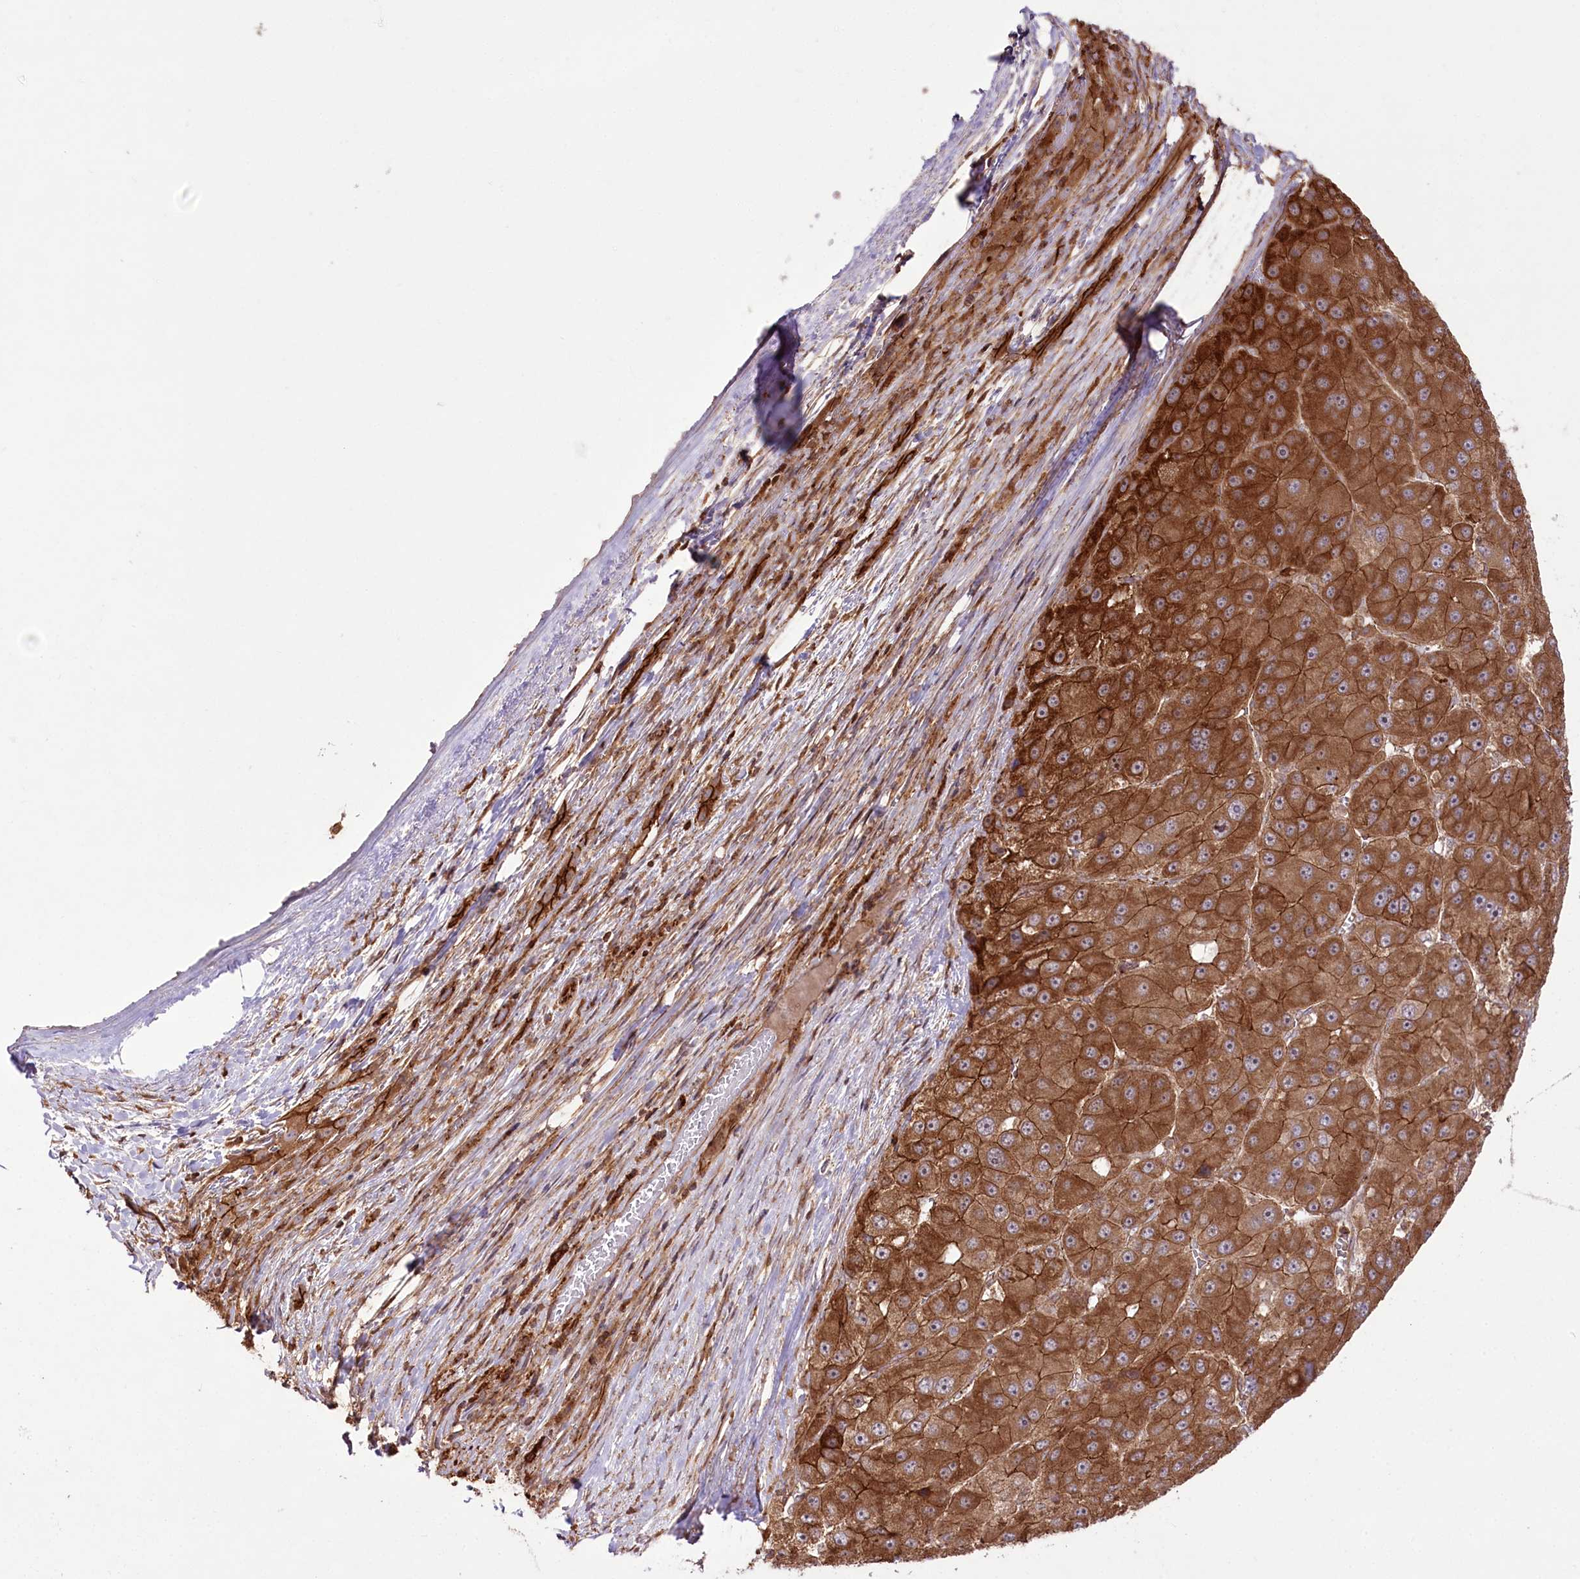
{"staining": {"intensity": "strong", "quantity": ">75%", "location": "cytoplasmic/membranous"}, "tissue": "liver cancer", "cell_type": "Tumor cells", "image_type": "cancer", "snomed": [{"axis": "morphology", "description": "Carcinoma, Hepatocellular, NOS"}, {"axis": "topography", "description": "Liver"}], "caption": "Protein expression analysis of liver cancer (hepatocellular carcinoma) exhibits strong cytoplasmic/membranous positivity in about >75% of tumor cells.", "gene": "DHX29", "patient": {"sex": "female", "age": 73}}